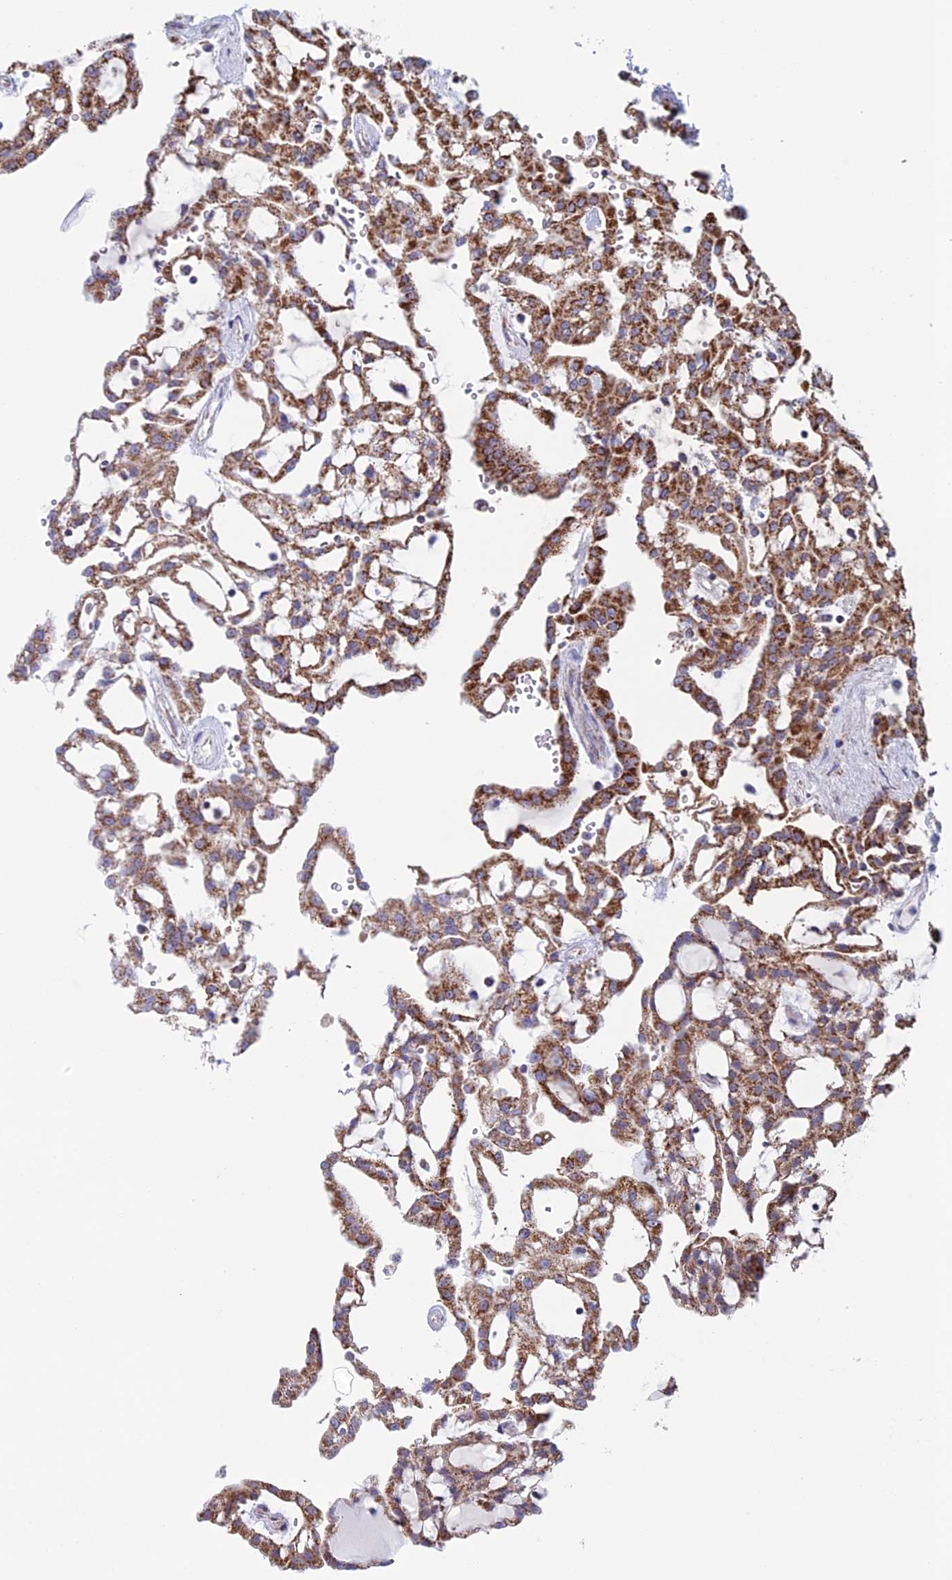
{"staining": {"intensity": "moderate", "quantity": ">75%", "location": "cytoplasmic/membranous"}, "tissue": "renal cancer", "cell_type": "Tumor cells", "image_type": "cancer", "snomed": [{"axis": "morphology", "description": "Adenocarcinoma, NOS"}, {"axis": "topography", "description": "Kidney"}], "caption": "Renal cancer tissue exhibits moderate cytoplasmic/membranous positivity in approximately >75% of tumor cells (Brightfield microscopy of DAB IHC at high magnification).", "gene": "ZNG1B", "patient": {"sex": "male", "age": 63}}